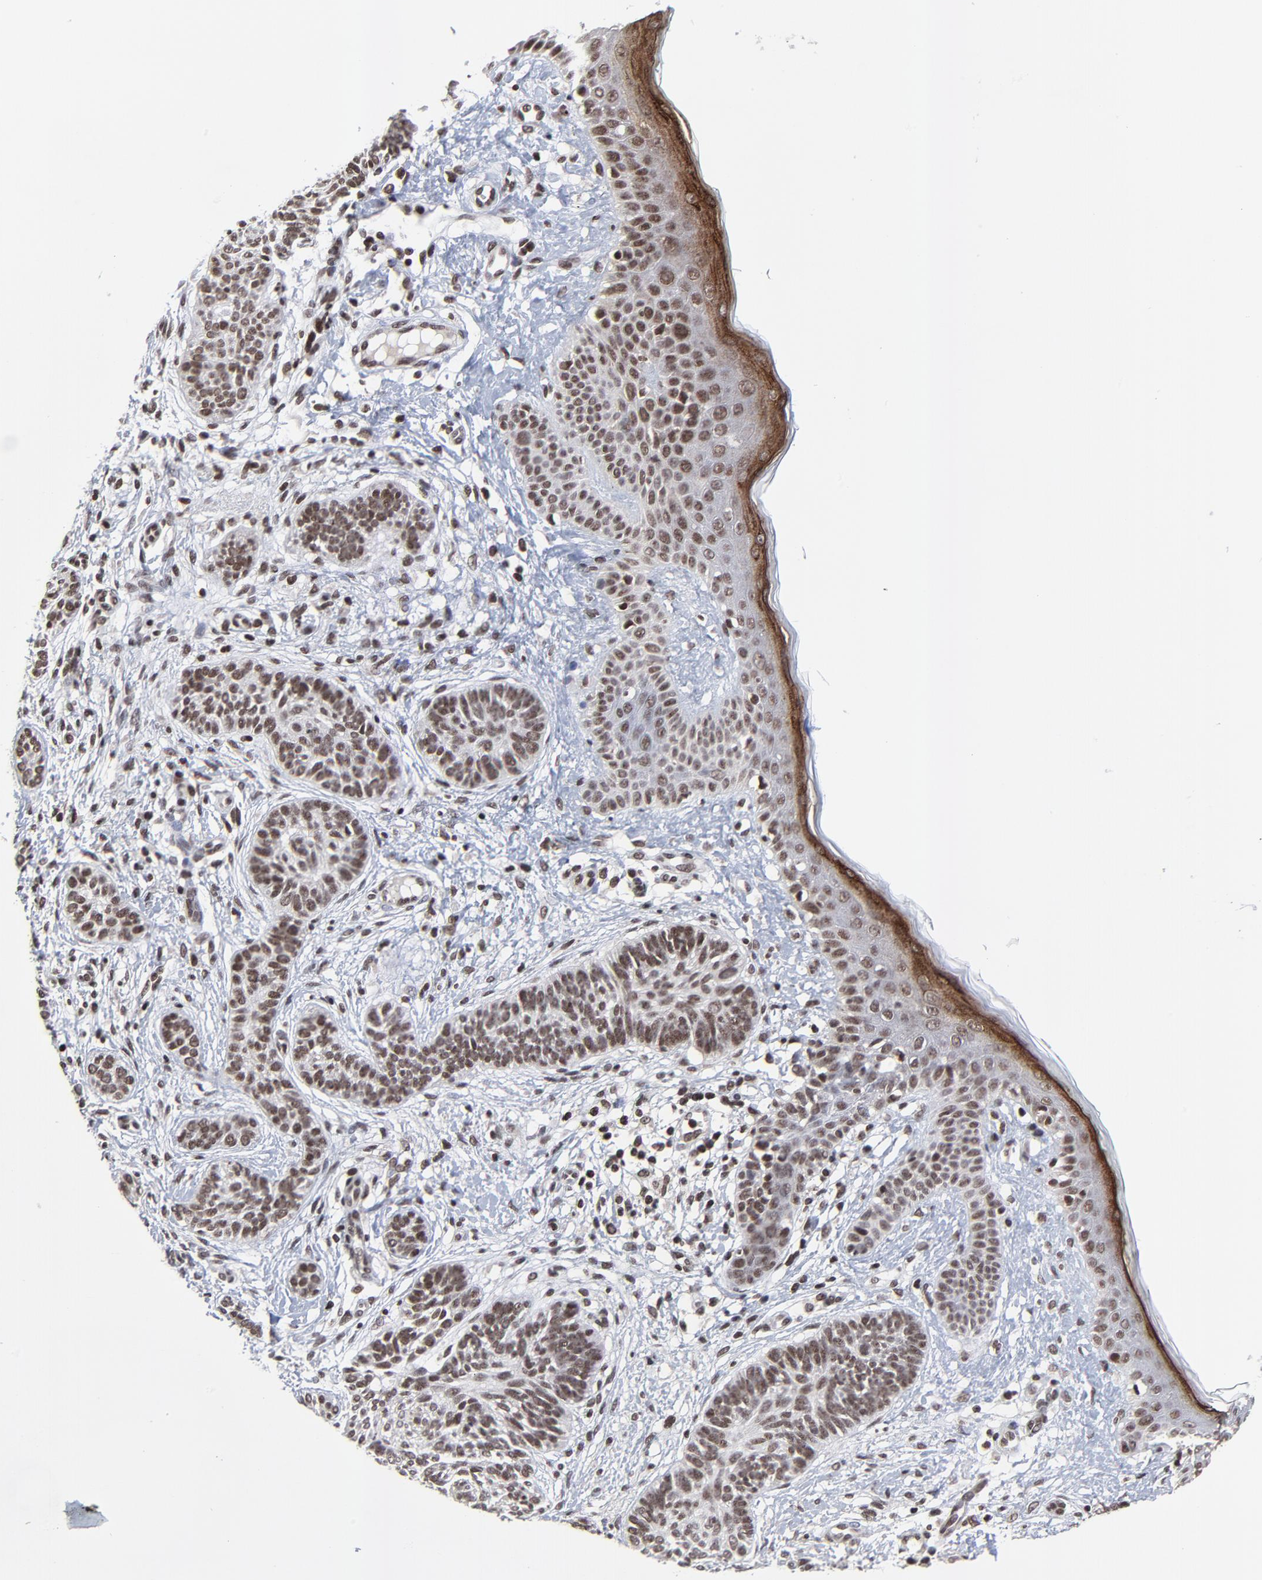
{"staining": {"intensity": "moderate", "quantity": ">75%", "location": "nuclear"}, "tissue": "skin cancer", "cell_type": "Tumor cells", "image_type": "cancer", "snomed": [{"axis": "morphology", "description": "Normal tissue, NOS"}, {"axis": "morphology", "description": "Basal cell carcinoma"}, {"axis": "topography", "description": "Skin"}], "caption": "Human basal cell carcinoma (skin) stained with a protein marker shows moderate staining in tumor cells.", "gene": "ZNF777", "patient": {"sex": "male", "age": 63}}